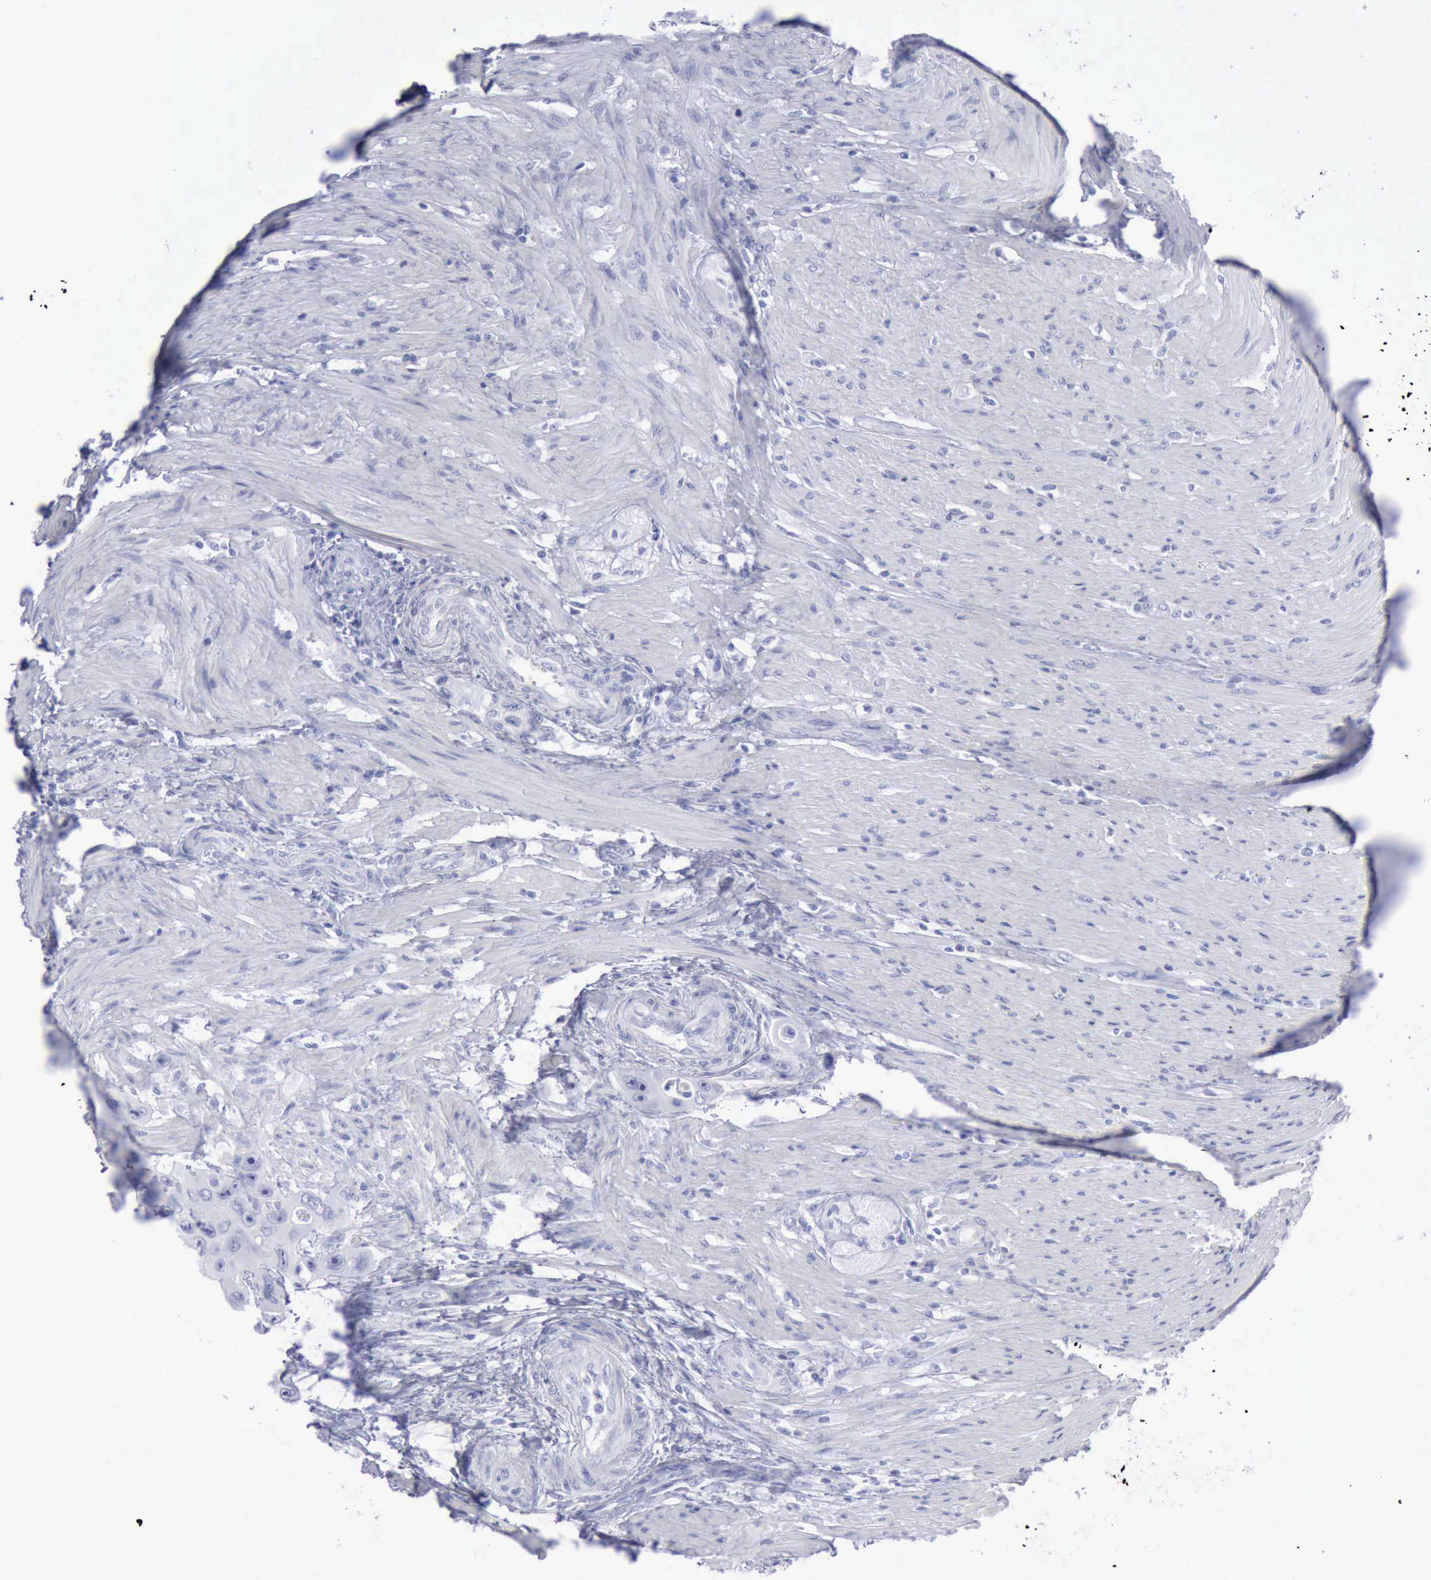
{"staining": {"intensity": "negative", "quantity": "none", "location": "none"}, "tissue": "colorectal cancer", "cell_type": "Tumor cells", "image_type": "cancer", "snomed": [{"axis": "morphology", "description": "Adenocarcinoma, NOS"}, {"axis": "topography", "description": "Colon"}], "caption": "Tumor cells show no significant protein positivity in colorectal cancer (adenocarcinoma).", "gene": "KRT13", "patient": {"sex": "female", "age": 46}}